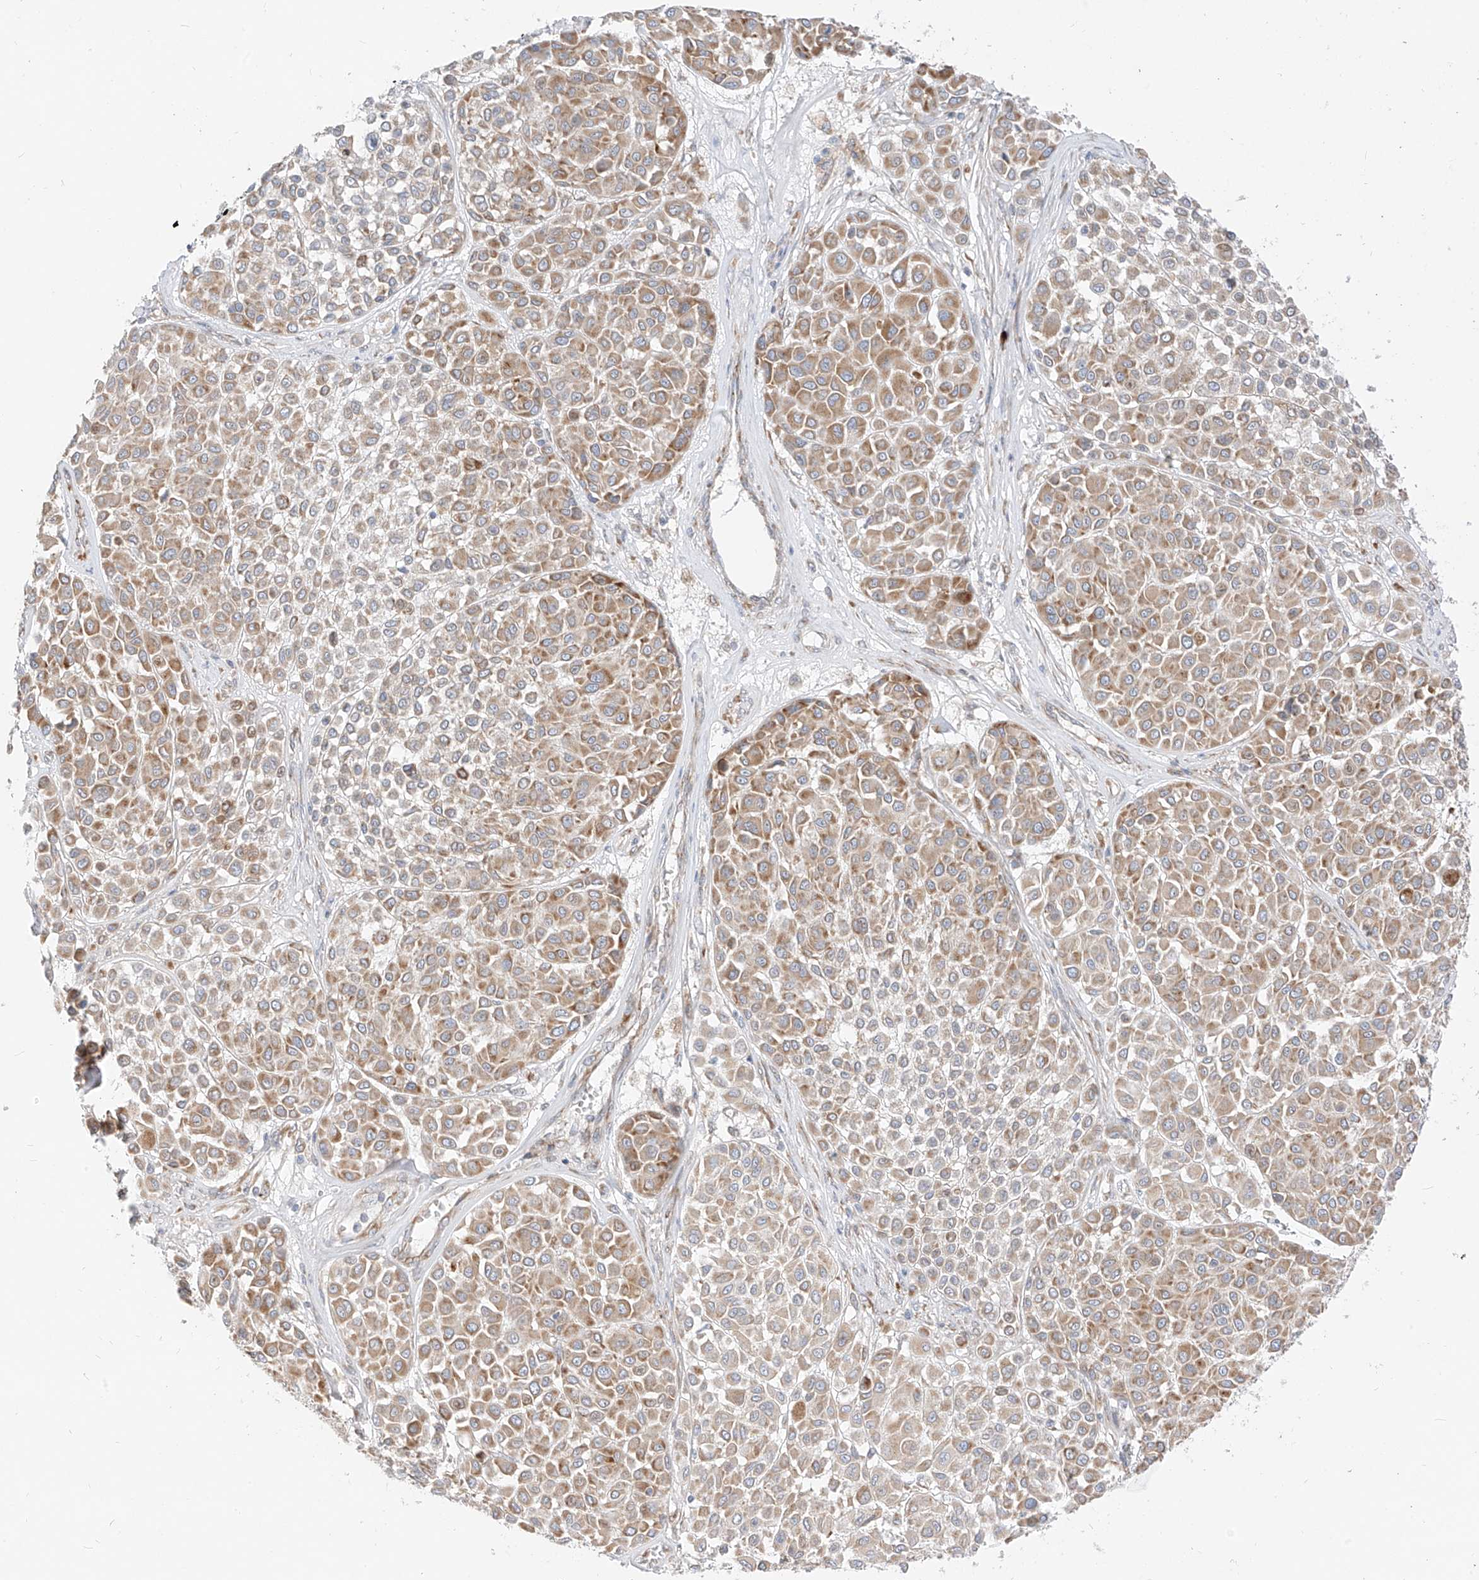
{"staining": {"intensity": "moderate", "quantity": "25%-75%", "location": "cytoplasmic/membranous"}, "tissue": "melanoma", "cell_type": "Tumor cells", "image_type": "cancer", "snomed": [{"axis": "morphology", "description": "Malignant melanoma, Metastatic site"}, {"axis": "topography", "description": "Soft tissue"}], "caption": "Protein staining displays moderate cytoplasmic/membranous expression in about 25%-75% of tumor cells in malignant melanoma (metastatic site). (DAB IHC with brightfield microscopy, high magnification).", "gene": "STT3A", "patient": {"sex": "male", "age": 41}}